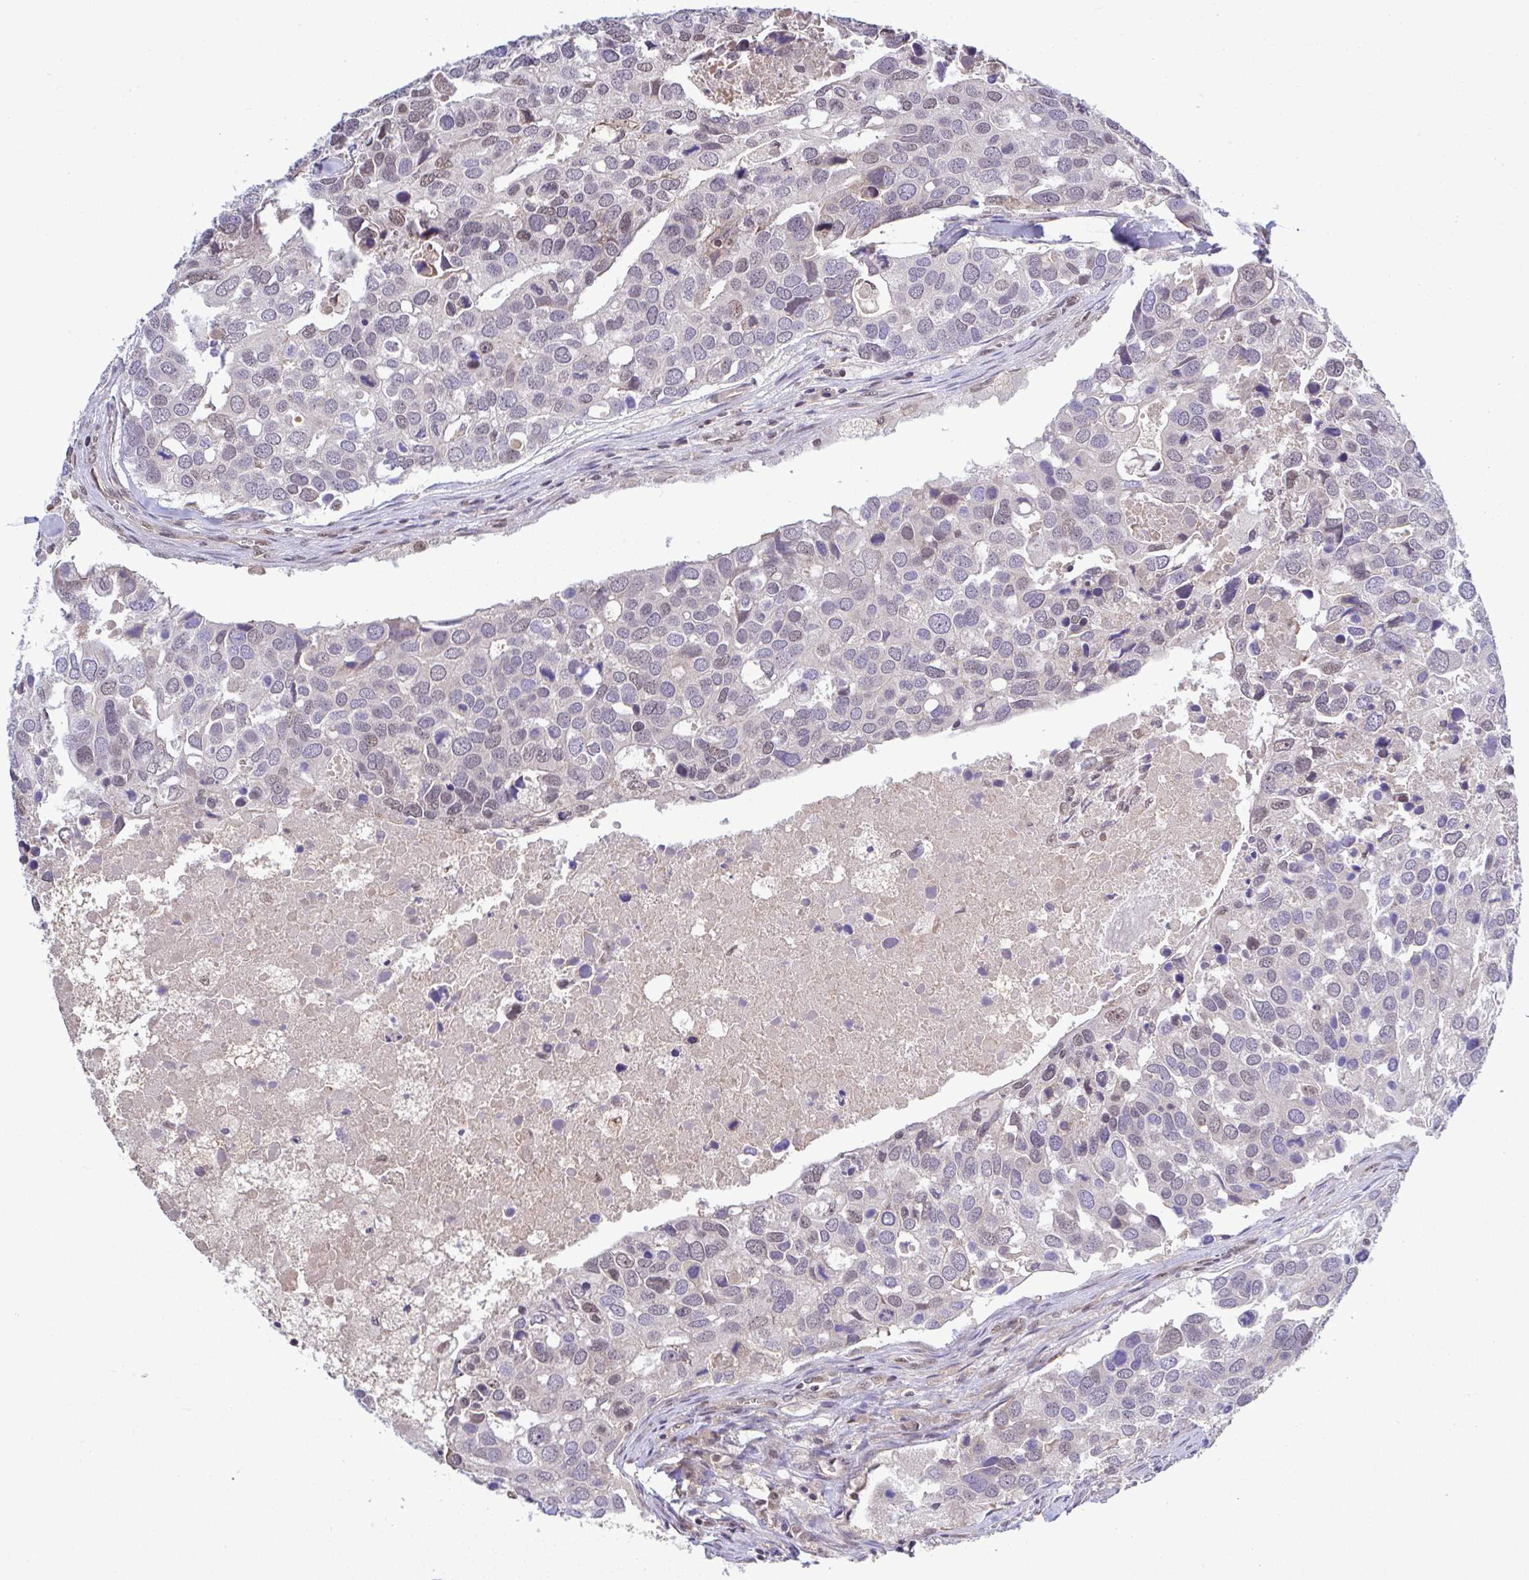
{"staining": {"intensity": "weak", "quantity": "<25%", "location": "nuclear"}, "tissue": "breast cancer", "cell_type": "Tumor cells", "image_type": "cancer", "snomed": [{"axis": "morphology", "description": "Duct carcinoma"}, {"axis": "topography", "description": "Breast"}], "caption": "Immunohistochemistry of human breast infiltrating ductal carcinoma exhibits no expression in tumor cells. The staining is performed using DAB (3,3'-diaminobenzidine) brown chromogen with nuclei counter-stained in using hematoxylin.", "gene": "C9orf64", "patient": {"sex": "female", "age": 83}}